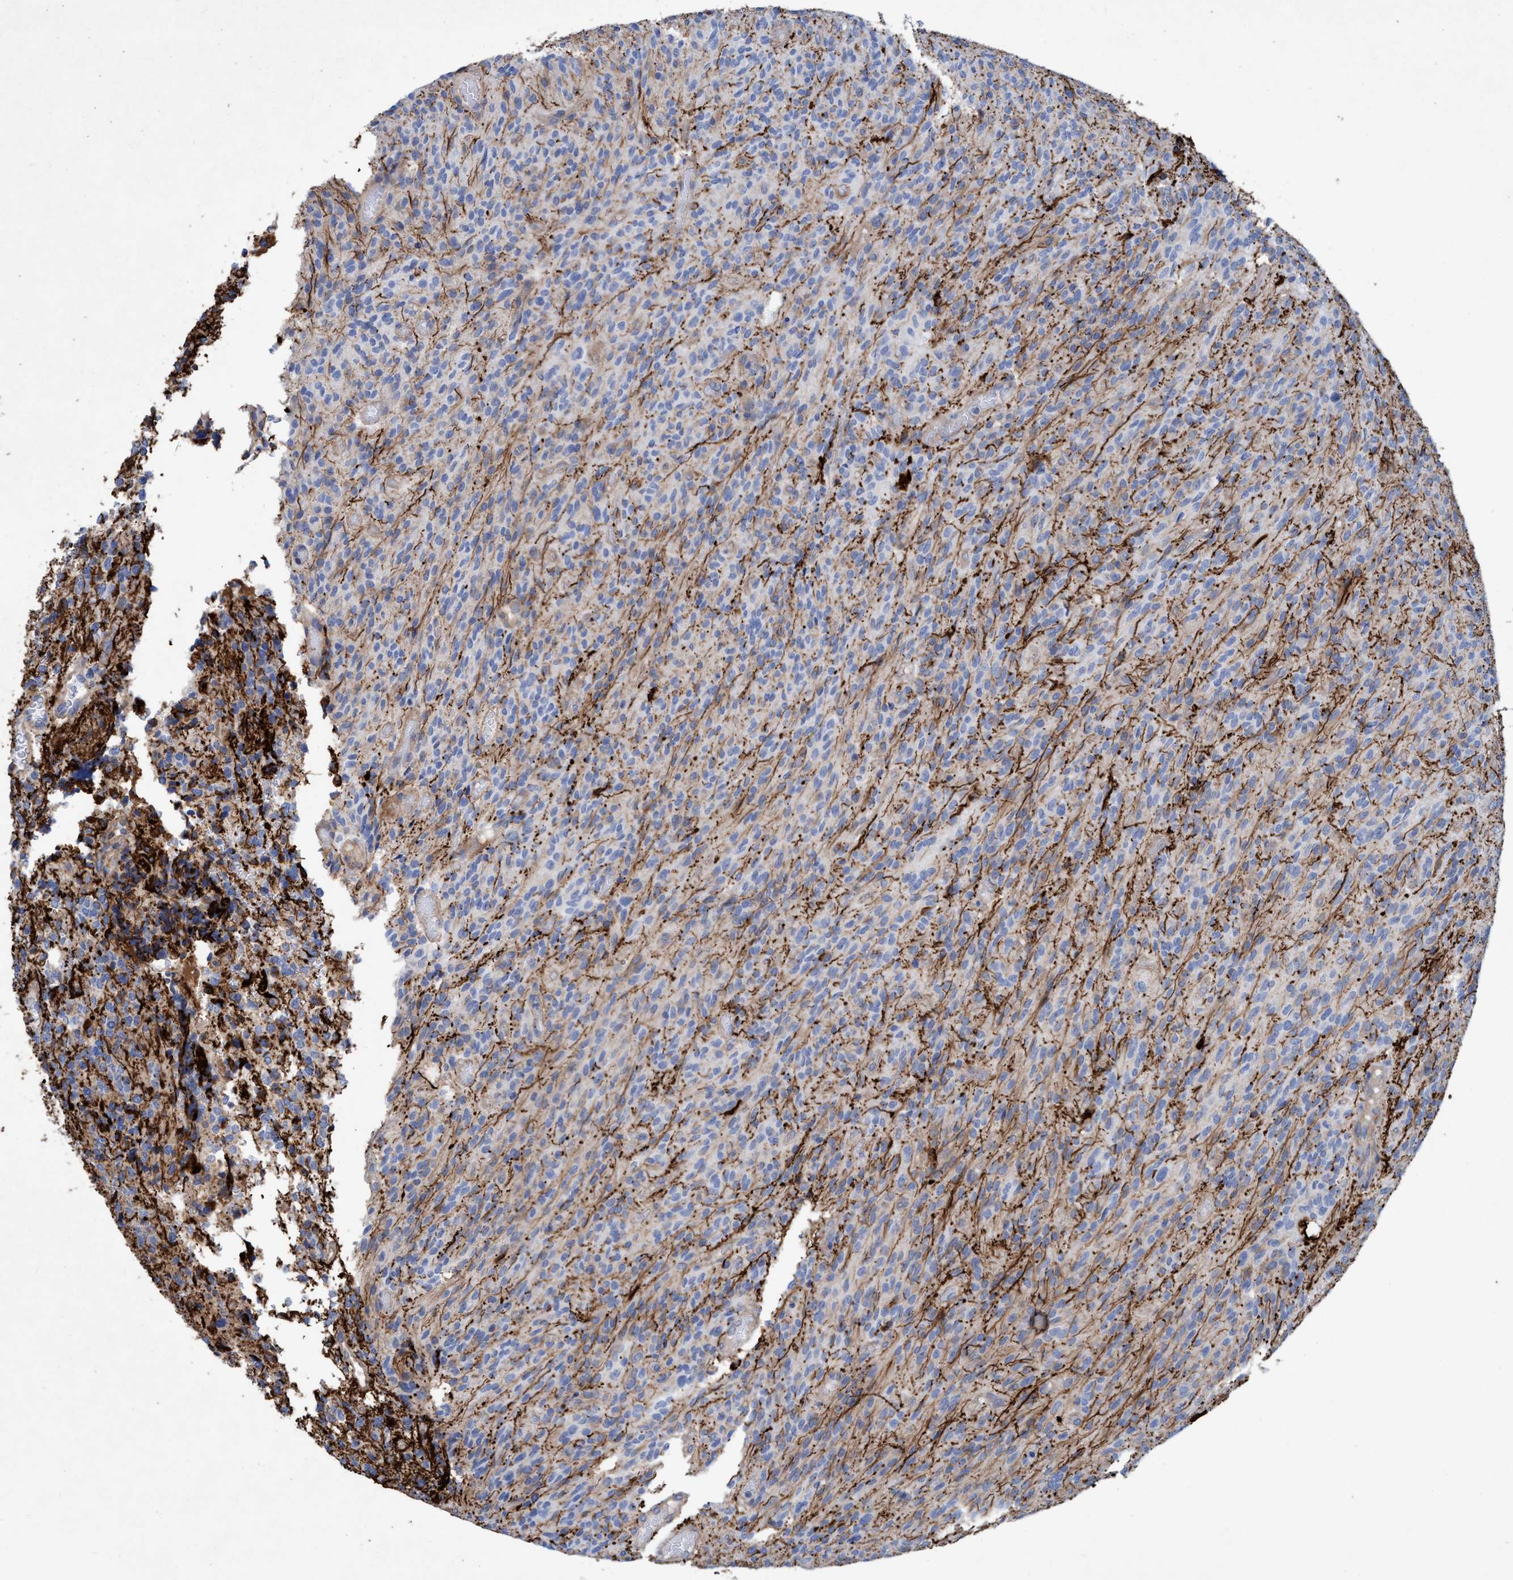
{"staining": {"intensity": "weak", "quantity": "<25%", "location": "cytoplasmic/membranous"}, "tissue": "glioma", "cell_type": "Tumor cells", "image_type": "cancer", "snomed": [{"axis": "morphology", "description": "Glioma, malignant, High grade"}, {"axis": "topography", "description": "Brain"}], "caption": "Immunohistochemistry histopathology image of neoplastic tissue: high-grade glioma (malignant) stained with DAB (3,3'-diaminobenzidine) displays no significant protein expression in tumor cells.", "gene": "GULP1", "patient": {"sex": "male", "age": 34}}